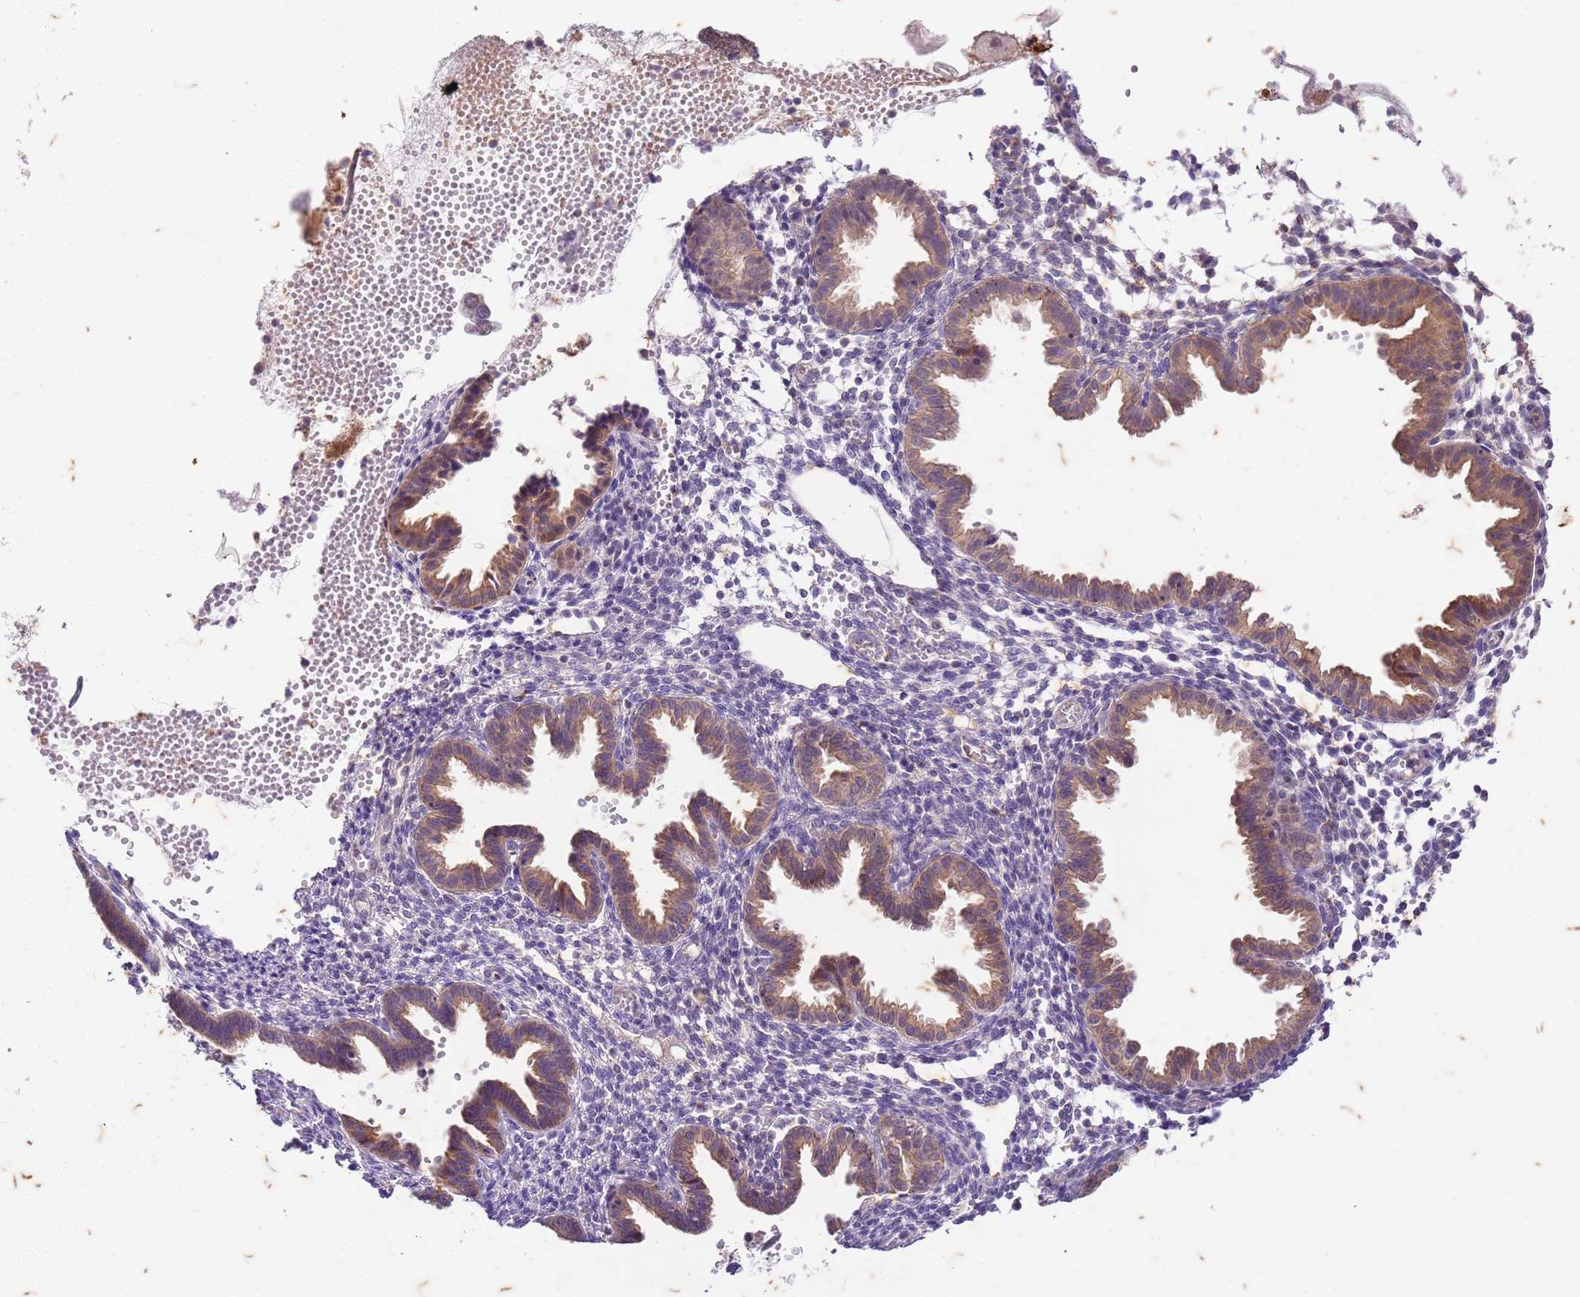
{"staining": {"intensity": "negative", "quantity": "none", "location": "none"}, "tissue": "endometrium", "cell_type": "Cells in endometrial stroma", "image_type": "normal", "snomed": [{"axis": "morphology", "description": "Normal tissue, NOS"}, {"axis": "topography", "description": "Endometrium"}], "caption": "DAB immunohistochemical staining of benign endometrium exhibits no significant expression in cells in endometrial stroma. Brightfield microscopy of immunohistochemistry (IHC) stained with DAB (brown) and hematoxylin (blue), captured at high magnification.", "gene": "RAPGEF3", "patient": {"sex": "female", "age": 33}}